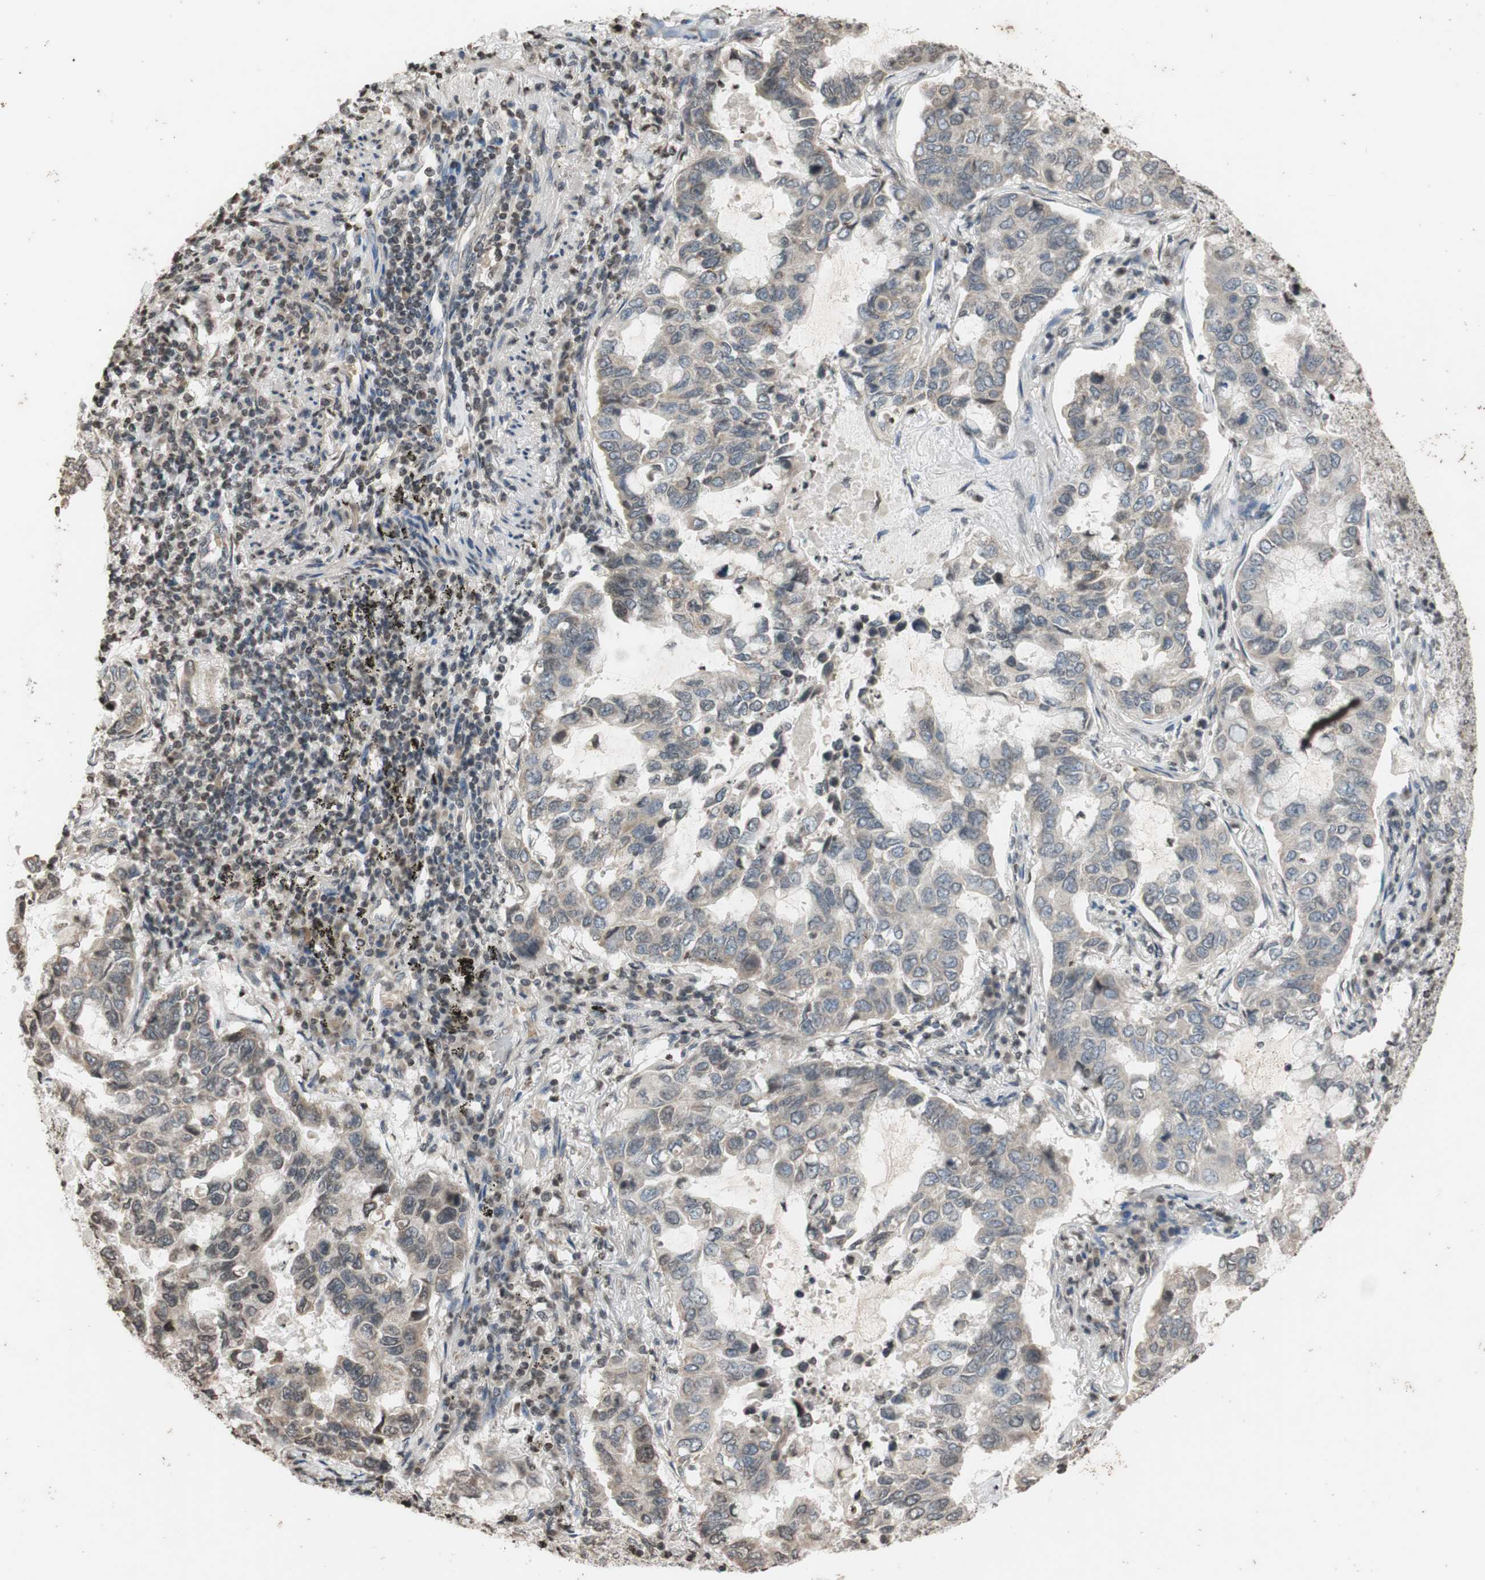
{"staining": {"intensity": "weak", "quantity": "25%-75%", "location": "cytoplasmic/membranous"}, "tissue": "lung cancer", "cell_type": "Tumor cells", "image_type": "cancer", "snomed": [{"axis": "morphology", "description": "Adenocarcinoma, NOS"}, {"axis": "topography", "description": "Lung"}], "caption": "Immunohistochemistry (IHC) histopathology image of neoplastic tissue: human adenocarcinoma (lung) stained using immunohistochemistry displays low levels of weak protein expression localized specifically in the cytoplasmic/membranous of tumor cells, appearing as a cytoplasmic/membranous brown color.", "gene": "MCM6", "patient": {"sex": "male", "age": 64}}